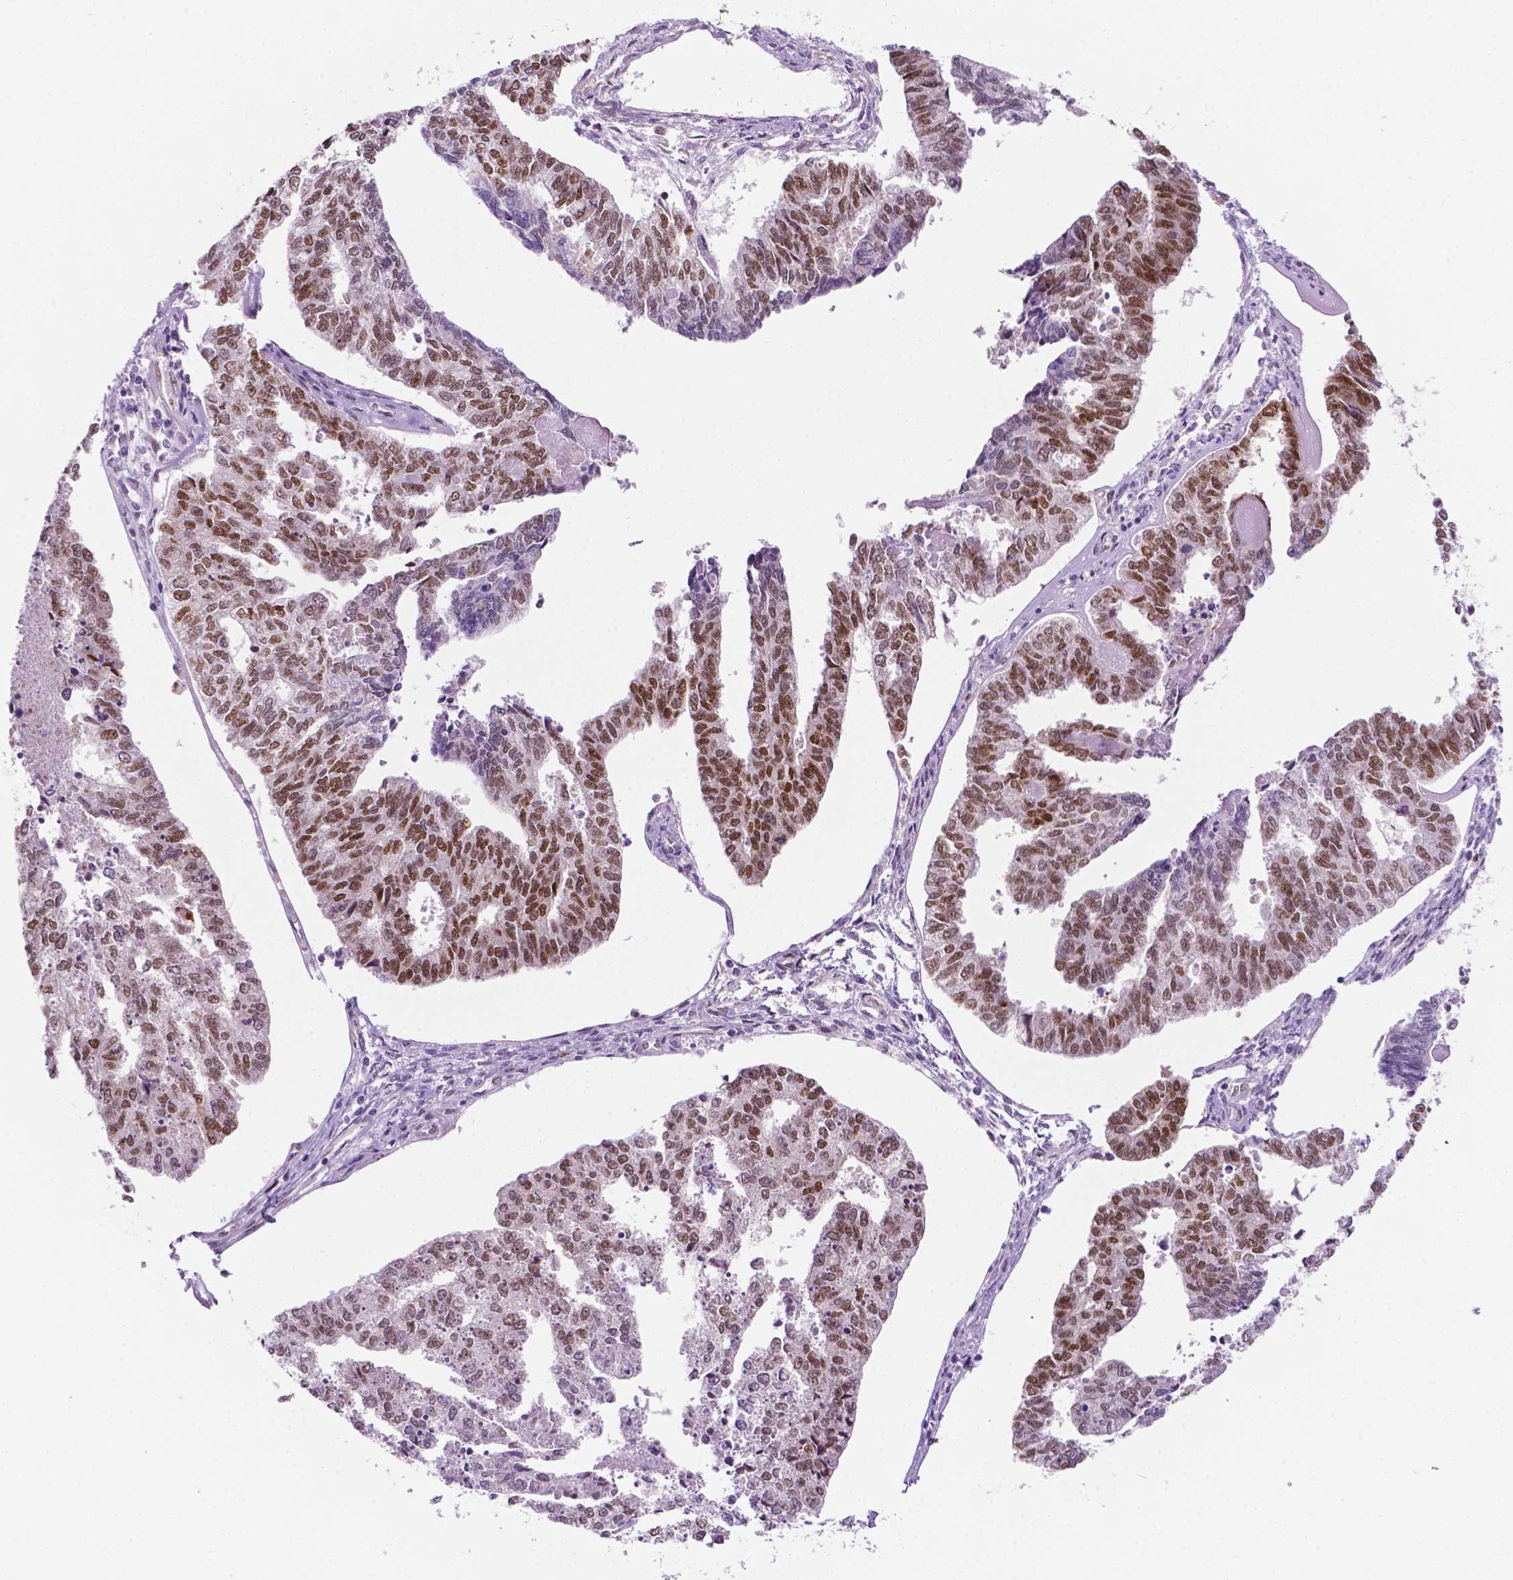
{"staining": {"intensity": "moderate", "quantity": ">75%", "location": "nuclear"}, "tissue": "endometrial cancer", "cell_type": "Tumor cells", "image_type": "cancer", "snomed": [{"axis": "morphology", "description": "Adenocarcinoma, NOS"}, {"axis": "topography", "description": "Endometrium"}], "caption": "DAB immunohistochemical staining of adenocarcinoma (endometrial) reveals moderate nuclear protein expression in approximately >75% of tumor cells. (Brightfield microscopy of DAB IHC at high magnification).", "gene": "ERF", "patient": {"sex": "female", "age": 73}}